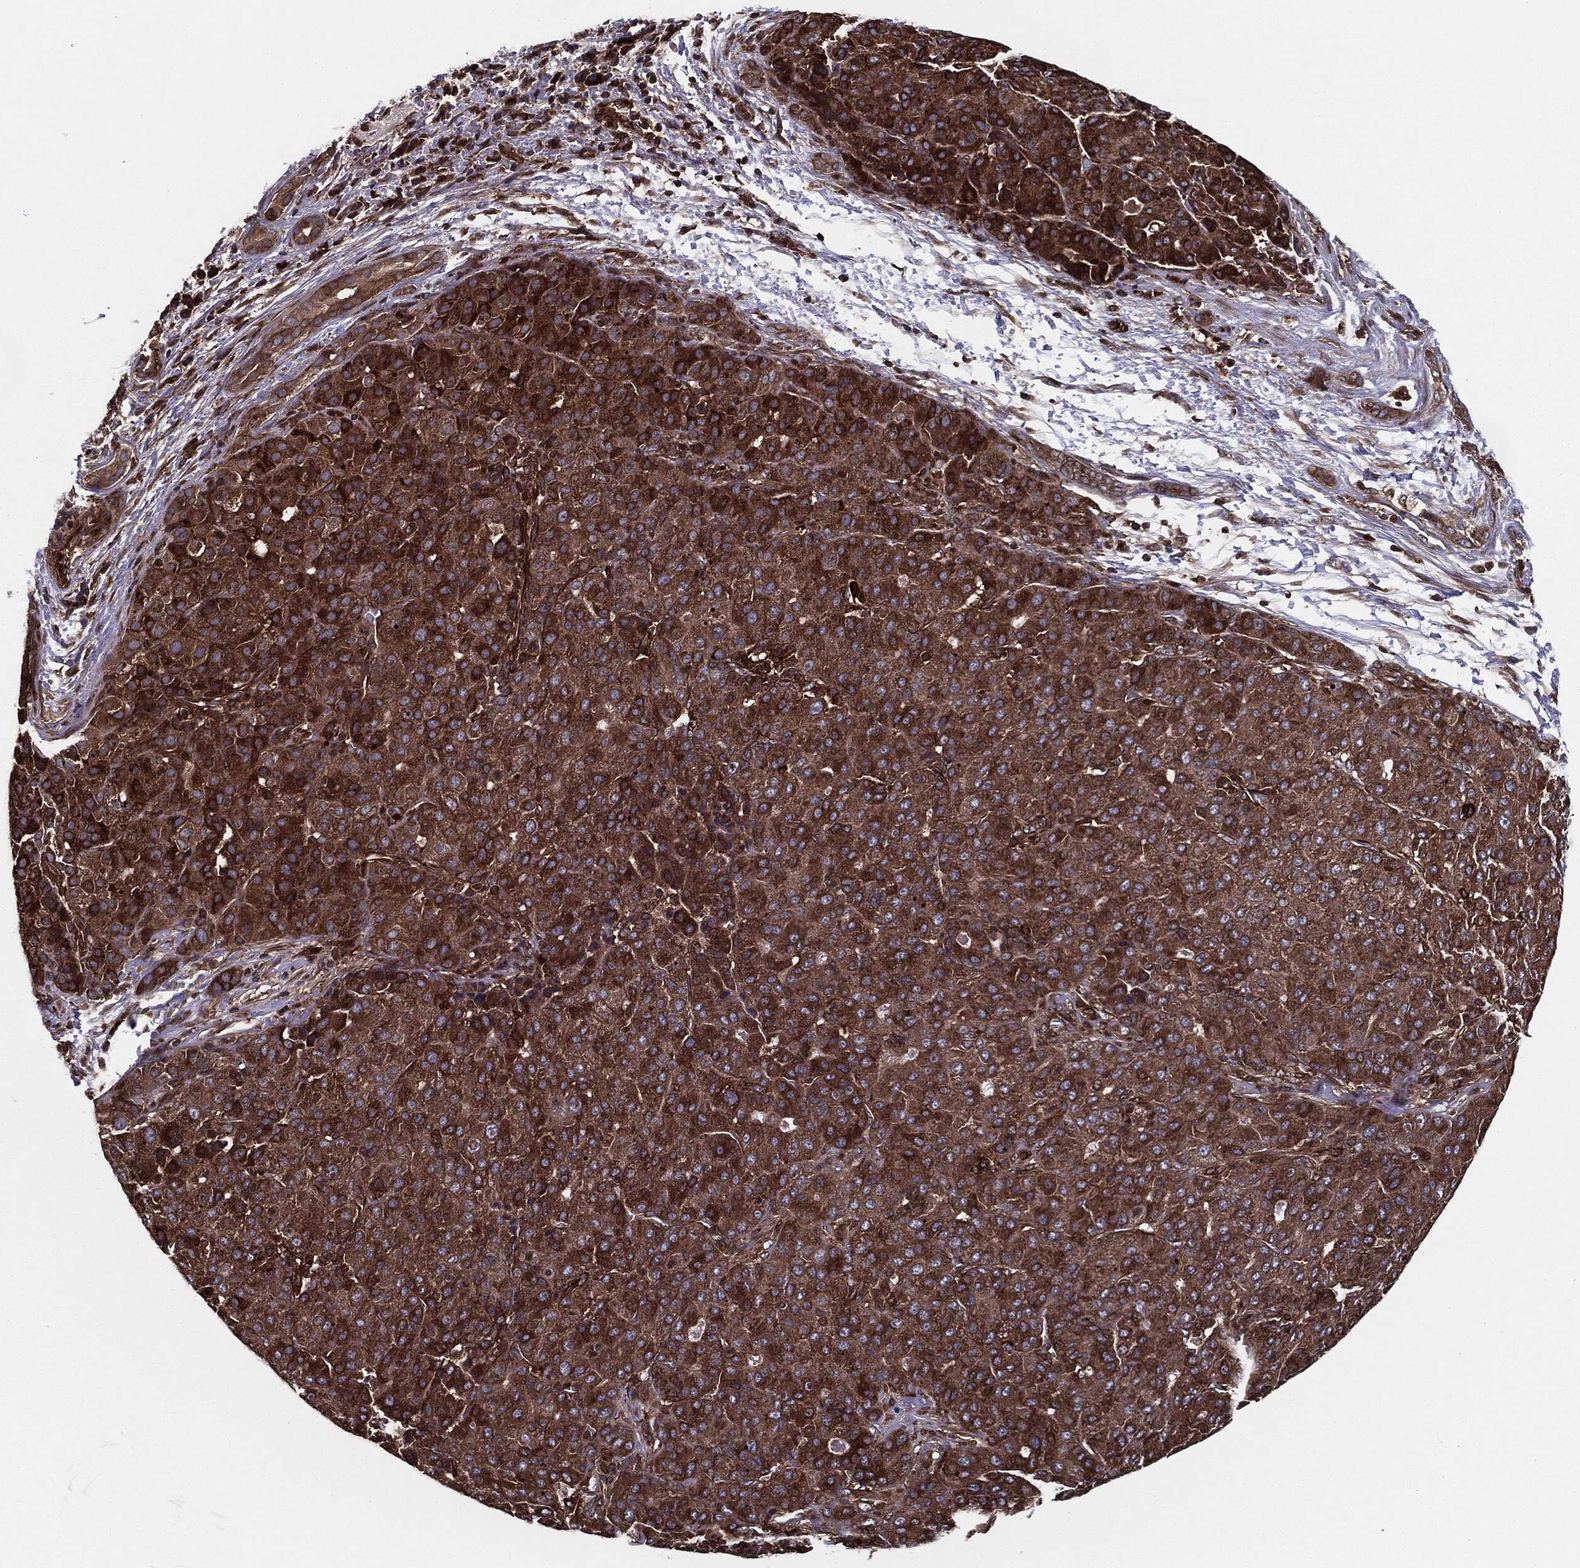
{"staining": {"intensity": "strong", "quantity": "25%-75%", "location": "cytoplasmic/membranous"}, "tissue": "liver cancer", "cell_type": "Tumor cells", "image_type": "cancer", "snomed": [{"axis": "morphology", "description": "Carcinoma, Hepatocellular, NOS"}, {"axis": "topography", "description": "Liver"}], "caption": "This micrograph shows IHC staining of human liver hepatocellular carcinoma, with high strong cytoplasmic/membranous positivity in about 25%-75% of tumor cells.", "gene": "RAP1GDS1", "patient": {"sex": "male", "age": 65}}